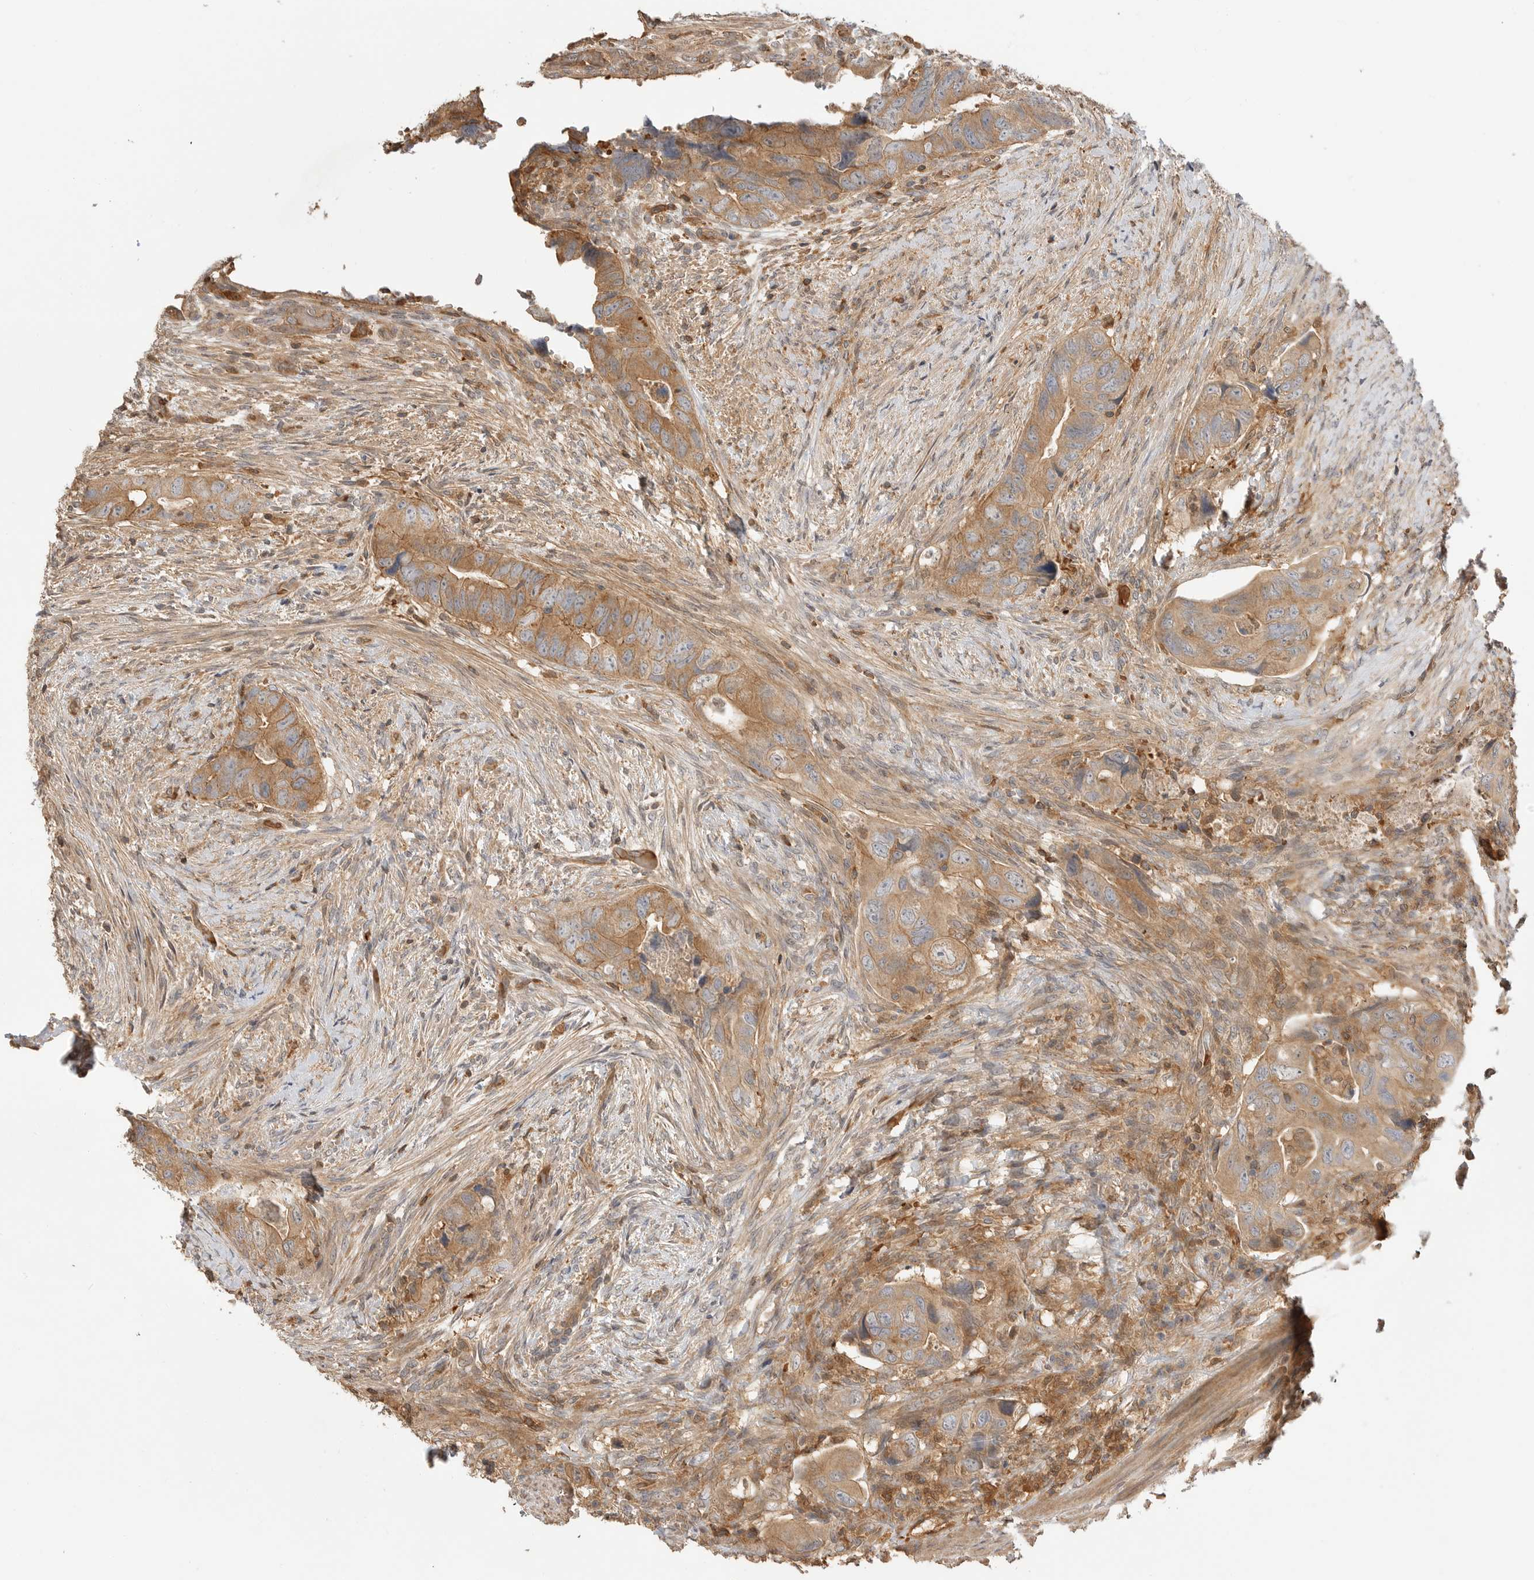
{"staining": {"intensity": "moderate", "quantity": ">75%", "location": "cytoplasmic/membranous"}, "tissue": "colorectal cancer", "cell_type": "Tumor cells", "image_type": "cancer", "snomed": [{"axis": "morphology", "description": "Adenocarcinoma, NOS"}, {"axis": "topography", "description": "Rectum"}], "caption": "This photomicrograph shows IHC staining of adenocarcinoma (colorectal), with medium moderate cytoplasmic/membranous staining in about >75% of tumor cells.", "gene": "CLDN12", "patient": {"sex": "male", "age": 63}}